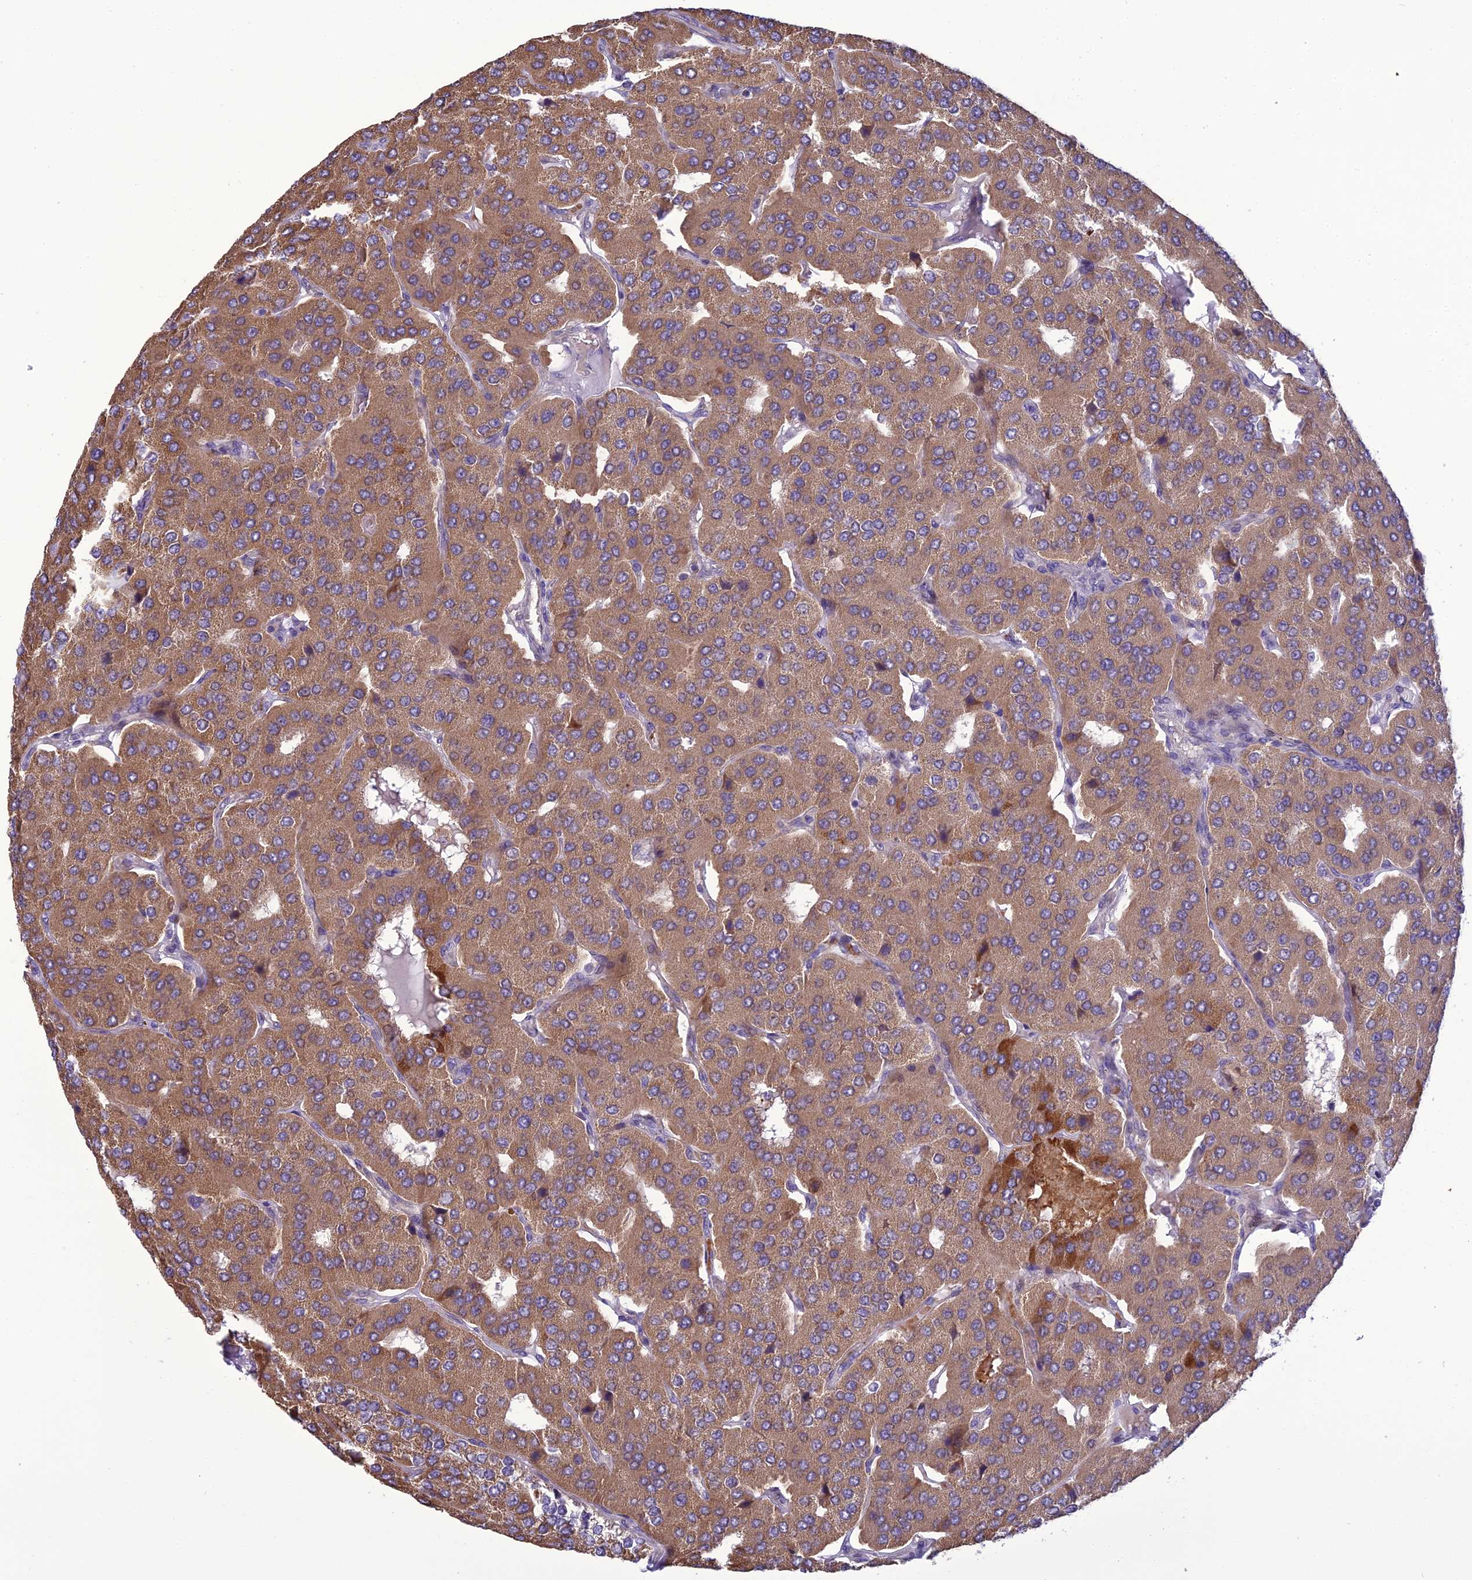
{"staining": {"intensity": "moderate", "quantity": ">75%", "location": "cytoplasmic/membranous"}, "tissue": "parathyroid gland", "cell_type": "Glandular cells", "image_type": "normal", "snomed": [{"axis": "morphology", "description": "Normal tissue, NOS"}, {"axis": "morphology", "description": "Adenoma, NOS"}, {"axis": "topography", "description": "Parathyroid gland"}], "caption": "This micrograph exhibits IHC staining of normal human parathyroid gland, with medium moderate cytoplasmic/membranous staining in about >75% of glandular cells.", "gene": "ENSG00000260272", "patient": {"sex": "female", "age": 86}}